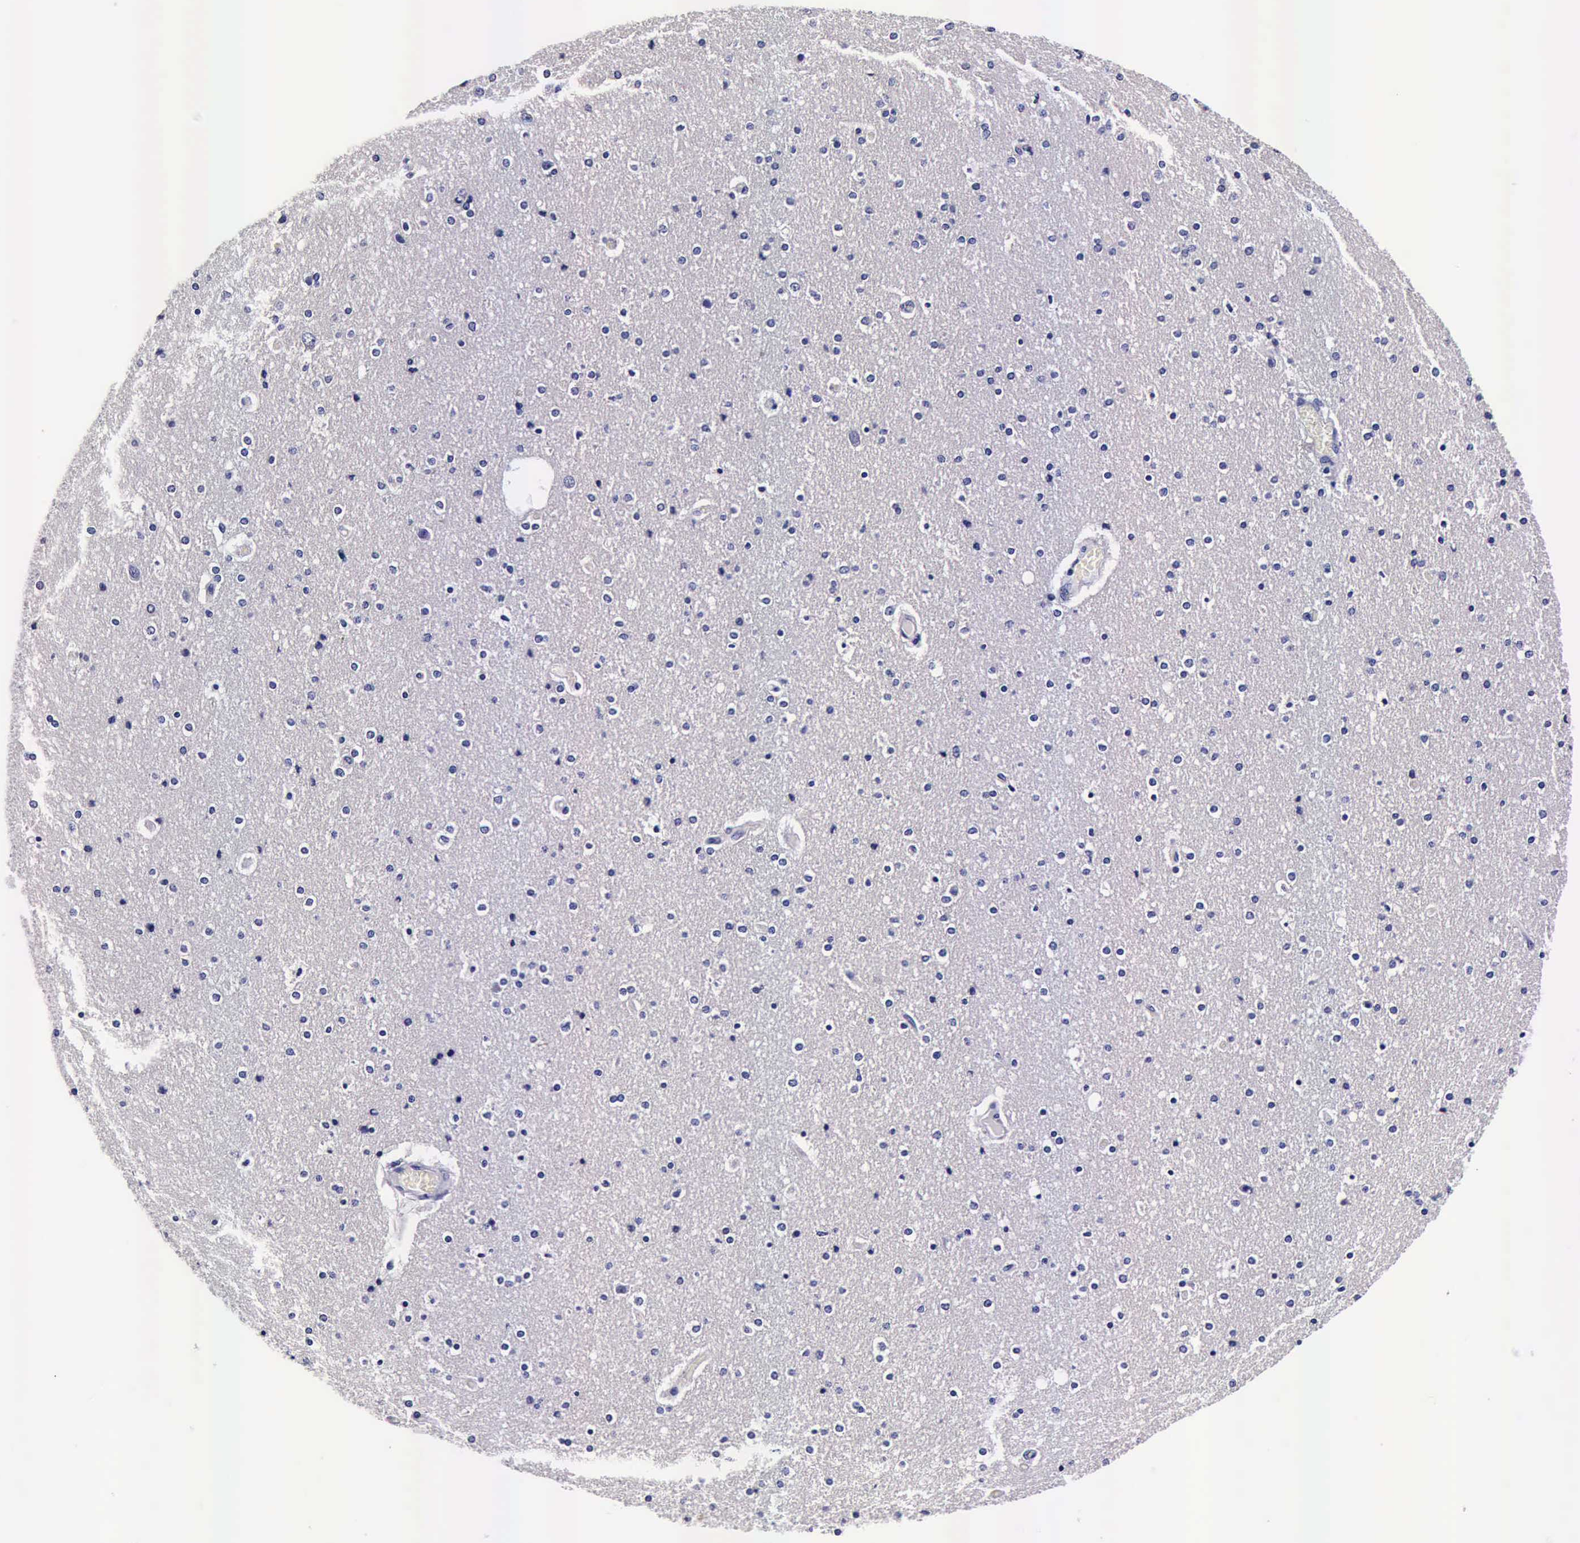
{"staining": {"intensity": "negative", "quantity": "none", "location": "none"}, "tissue": "cerebral cortex", "cell_type": "Endothelial cells", "image_type": "normal", "snomed": [{"axis": "morphology", "description": "Normal tissue, NOS"}, {"axis": "topography", "description": "Cerebral cortex"}], "caption": "This is an immunohistochemistry (IHC) image of benign human cerebral cortex. There is no expression in endothelial cells.", "gene": "IAPP", "patient": {"sex": "female", "age": 54}}